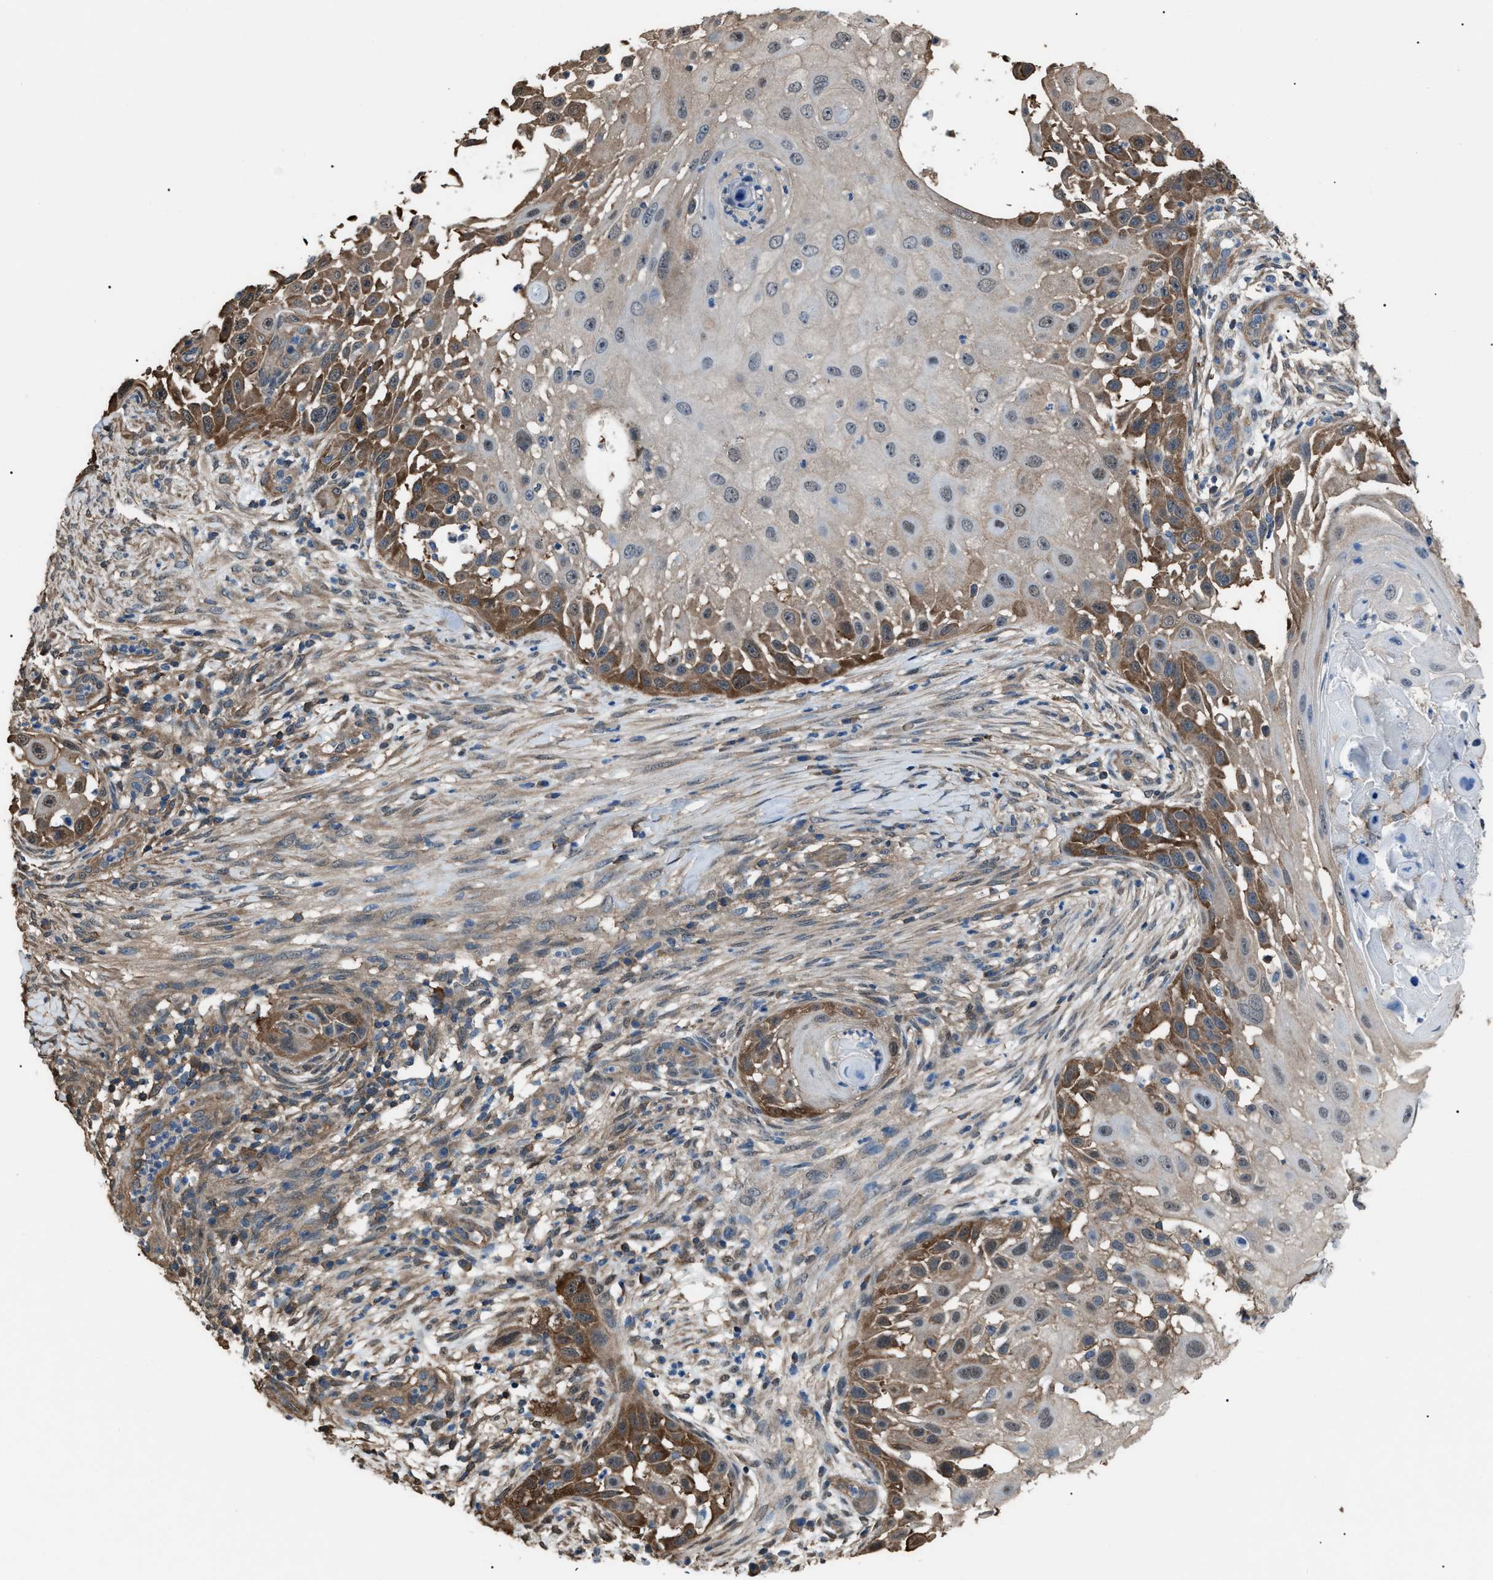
{"staining": {"intensity": "moderate", "quantity": ">75%", "location": "cytoplasmic/membranous"}, "tissue": "skin cancer", "cell_type": "Tumor cells", "image_type": "cancer", "snomed": [{"axis": "morphology", "description": "Squamous cell carcinoma, NOS"}, {"axis": "topography", "description": "Skin"}], "caption": "Skin cancer (squamous cell carcinoma) stained with DAB (3,3'-diaminobenzidine) IHC exhibits medium levels of moderate cytoplasmic/membranous staining in about >75% of tumor cells. The staining was performed using DAB, with brown indicating positive protein expression. Nuclei are stained blue with hematoxylin.", "gene": "PDCD5", "patient": {"sex": "female", "age": 44}}